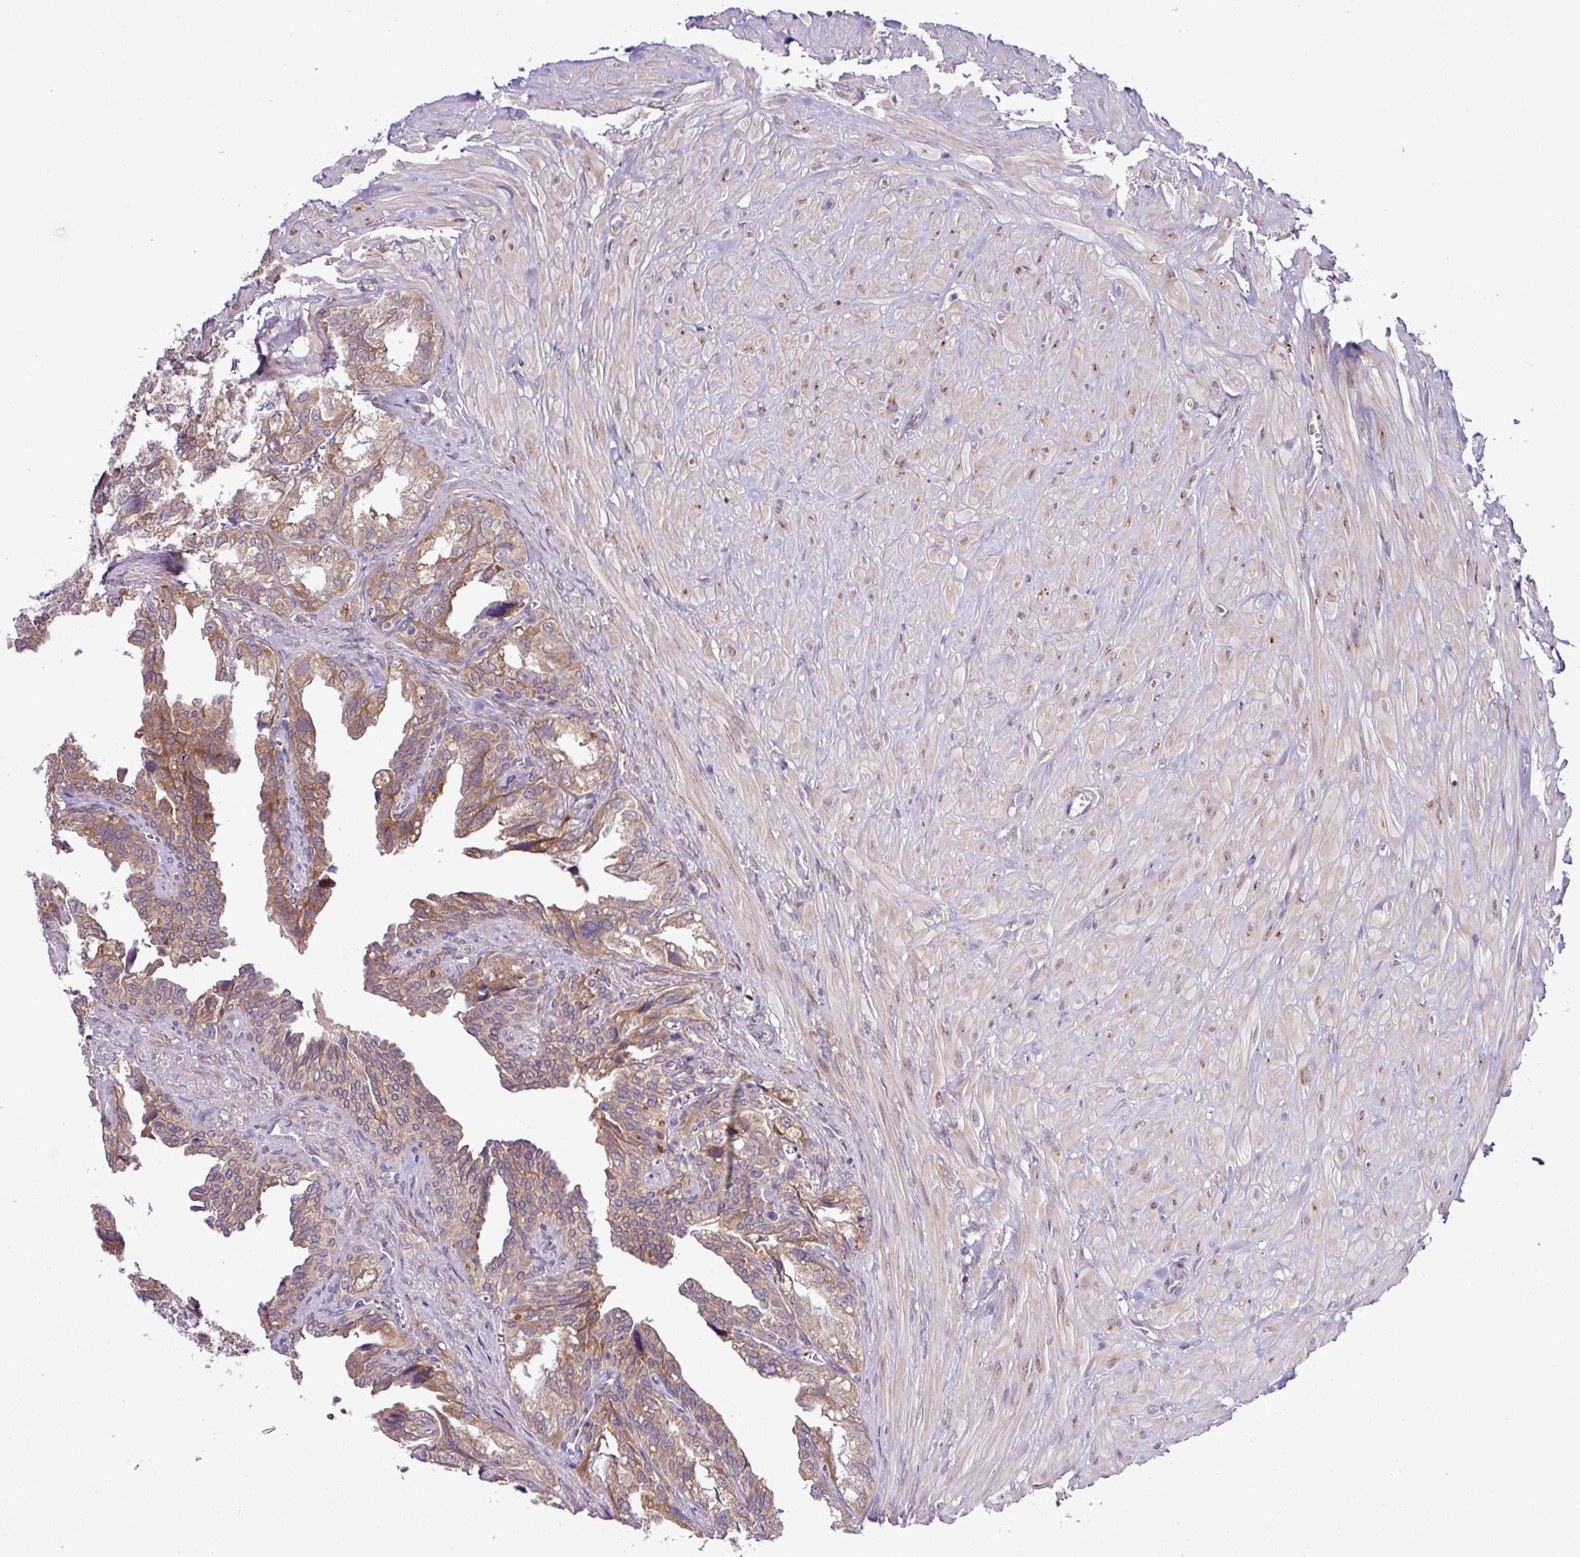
{"staining": {"intensity": "moderate", "quantity": ">75%", "location": "cytoplasmic/membranous"}, "tissue": "seminal vesicle", "cell_type": "Glandular cells", "image_type": "normal", "snomed": [{"axis": "morphology", "description": "Normal tissue, NOS"}, {"axis": "topography", "description": "Seminal veicle"}], "caption": "Immunohistochemical staining of unremarkable human seminal vesicle reveals >75% levels of moderate cytoplasmic/membranous protein expression in about >75% of glandular cells.", "gene": "TM2D2", "patient": {"sex": "male", "age": 67}}